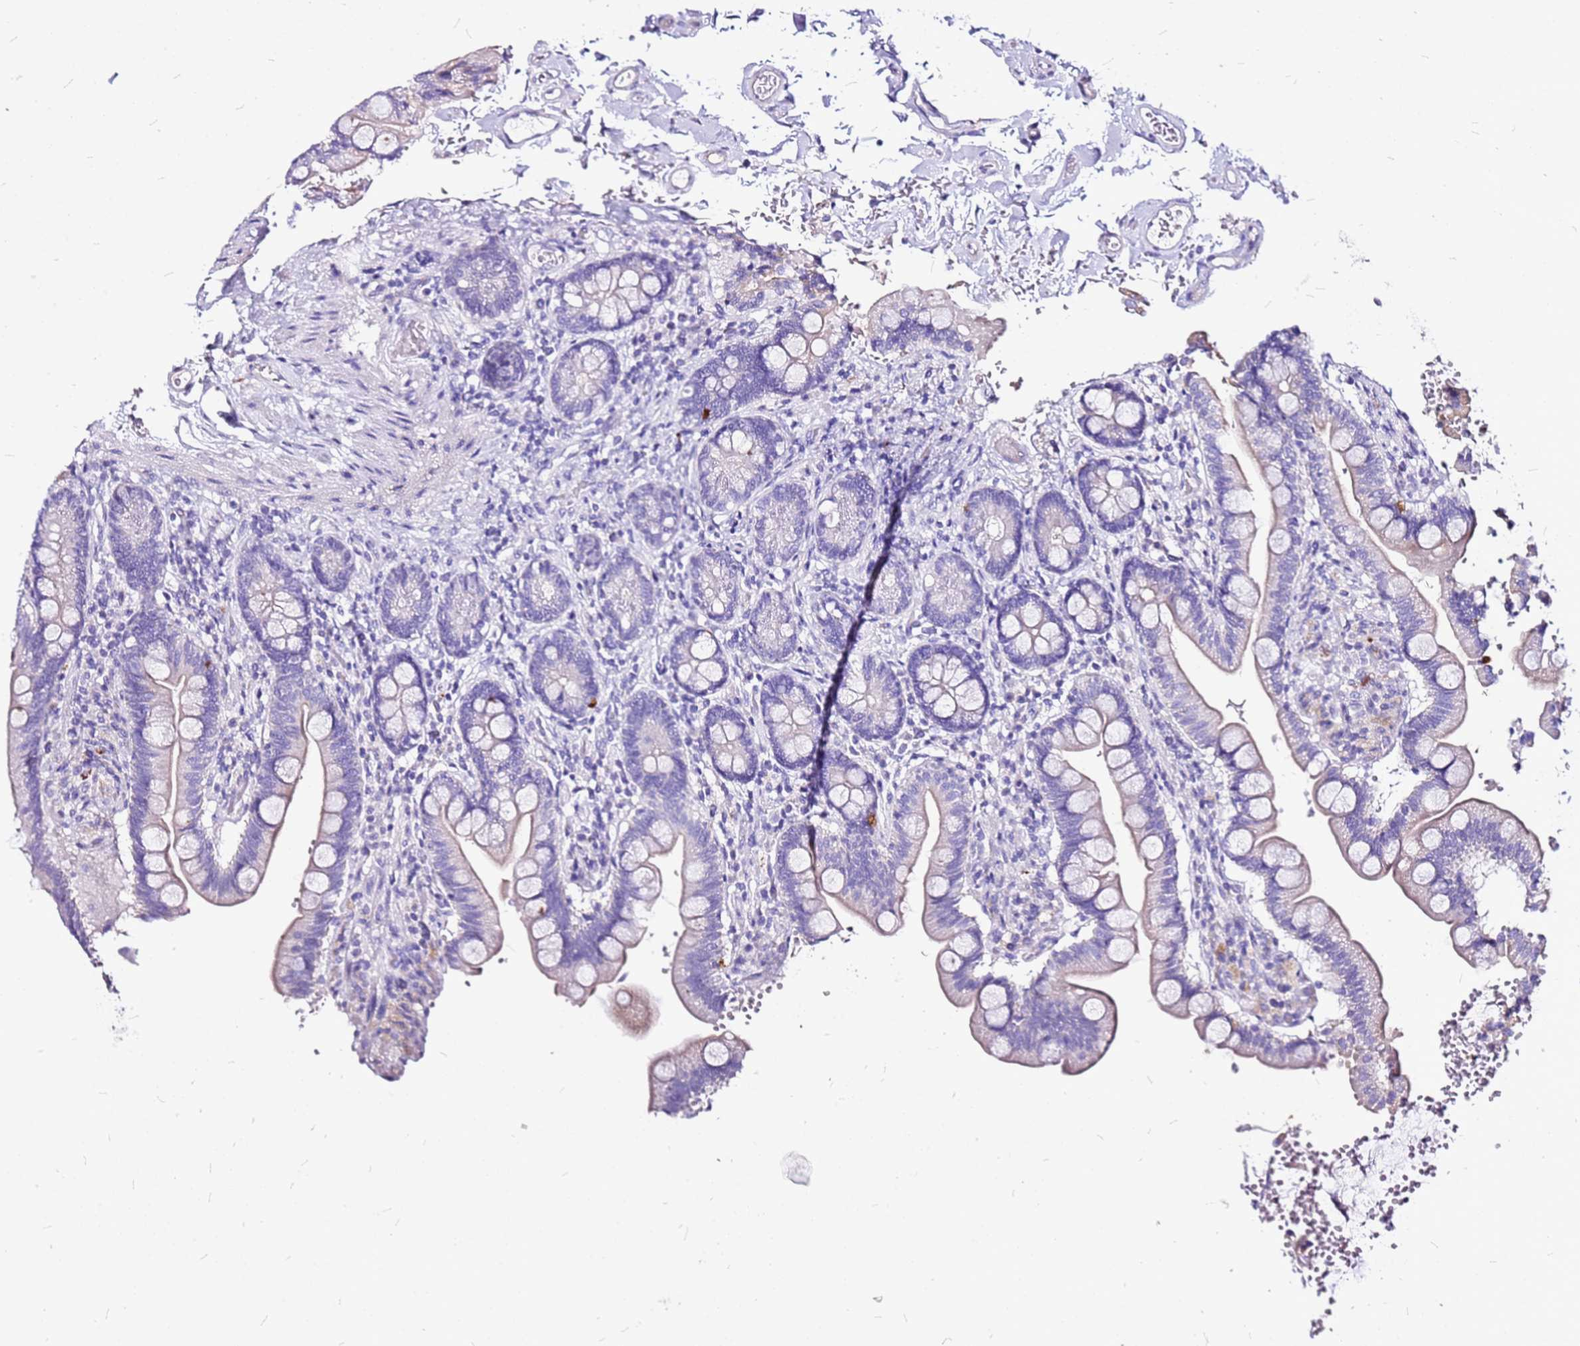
{"staining": {"intensity": "negative", "quantity": "none", "location": "none"}, "tissue": "small intestine", "cell_type": "Glandular cells", "image_type": "normal", "snomed": [{"axis": "morphology", "description": "Normal tissue, NOS"}, {"axis": "topography", "description": "Small intestine"}], "caption": "IHC photomicrograph of normal small intestine stained for a protein (brown), which demonstrates no staining in glandular cells.", "gene": "CASD1", "patient": {"sex": "female", "age": 64}}